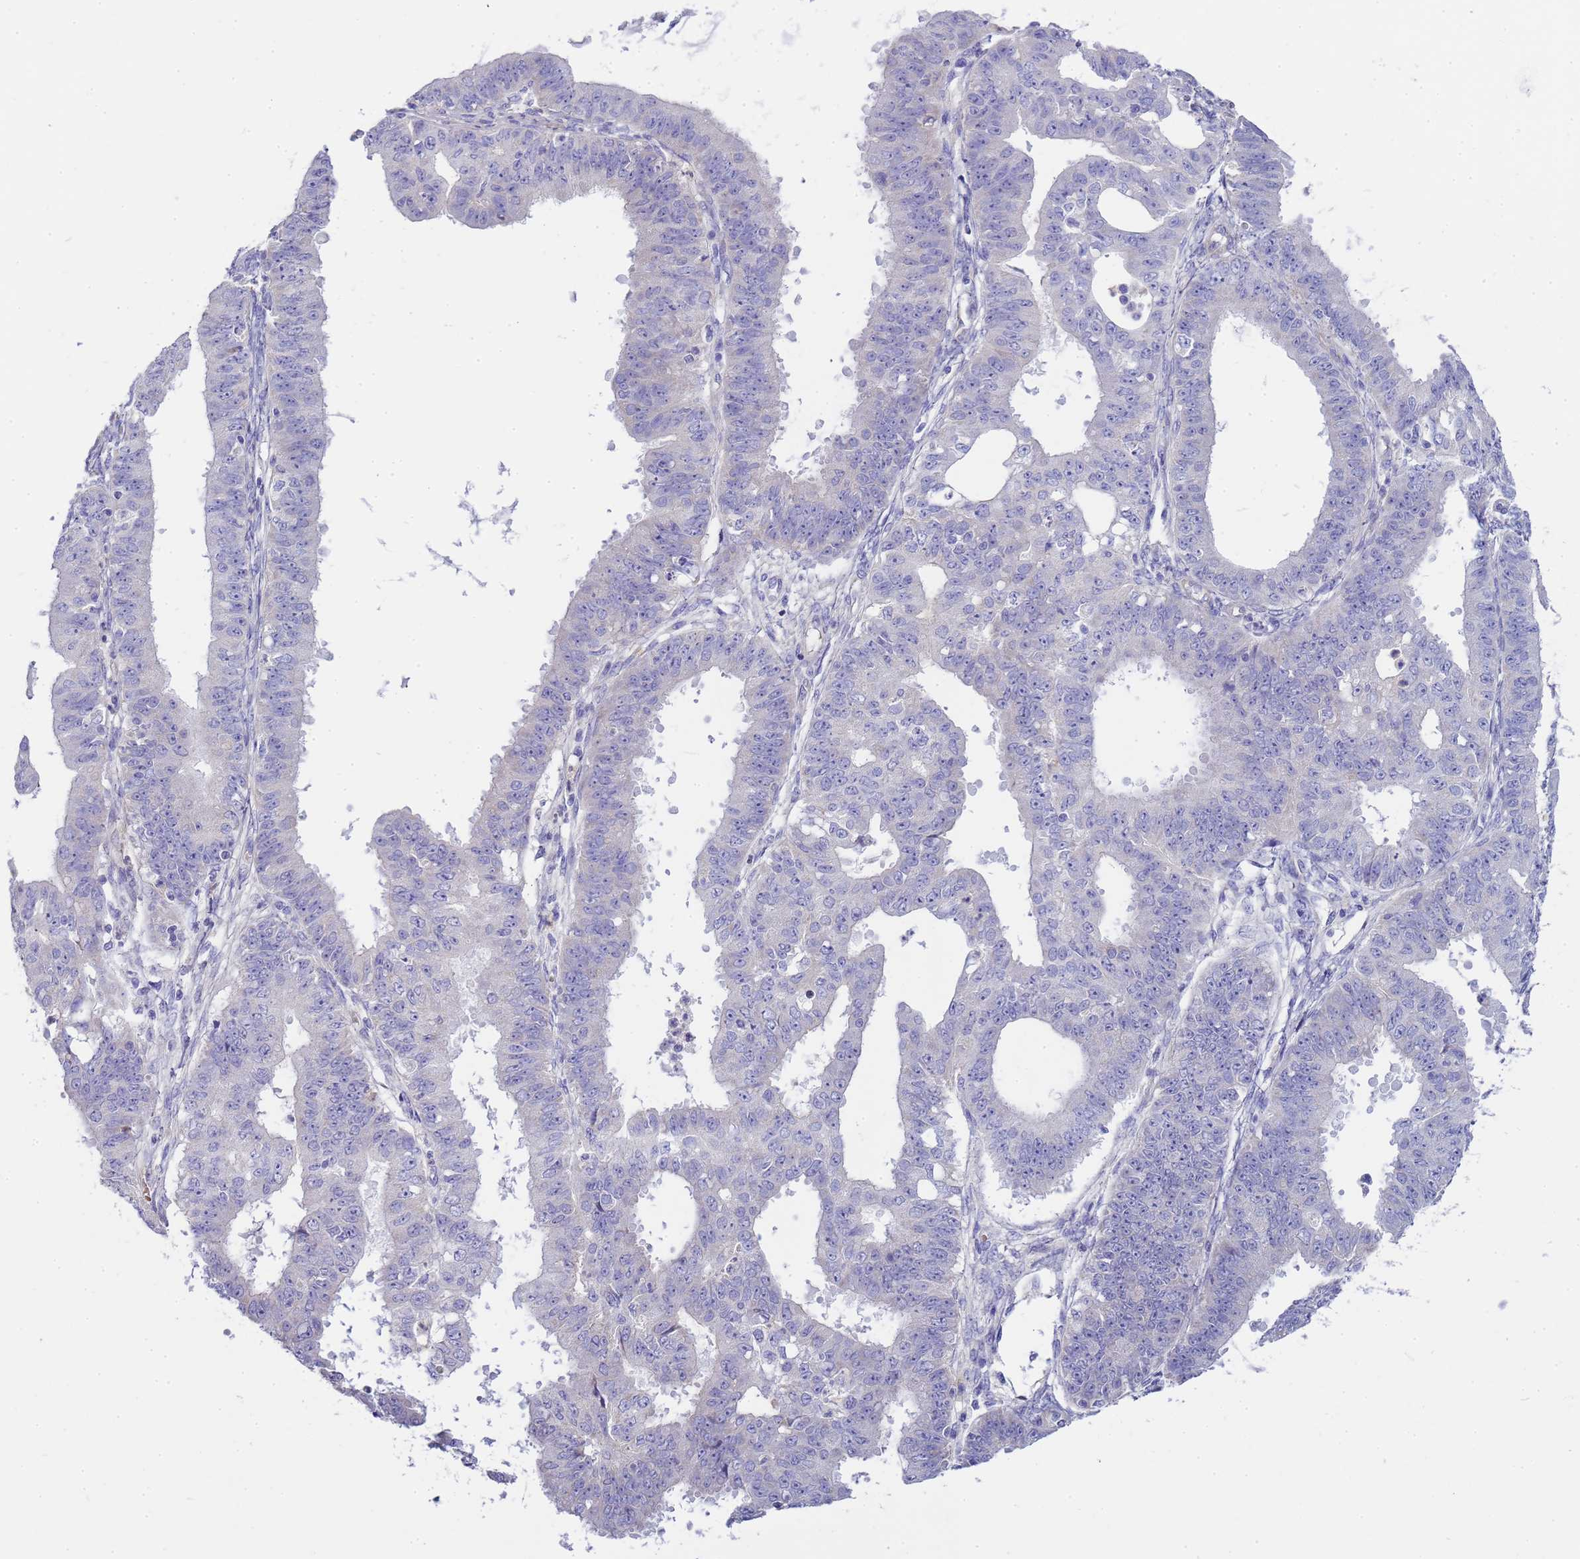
{"staining": {"intensity": "negative", "quantity": "none", "location": "none"}, "tissue": "ovarian cancer", "cell_type": "Tumor cells", "image_type": "cancer", "snomed": [{"axis": "morphology", "description": "Carcinoma, endometroid"}, {"axis": "topography", "description": "Appendix"}, {"axis": "topography", "description": "Ovary"}], "caption": "A photomicrograph of human ovarian endometroid carcinoma is negative for staining in tumor cells.", "gene": "RIPPLY2", "patient": {"sex": "female", "age": 42}}